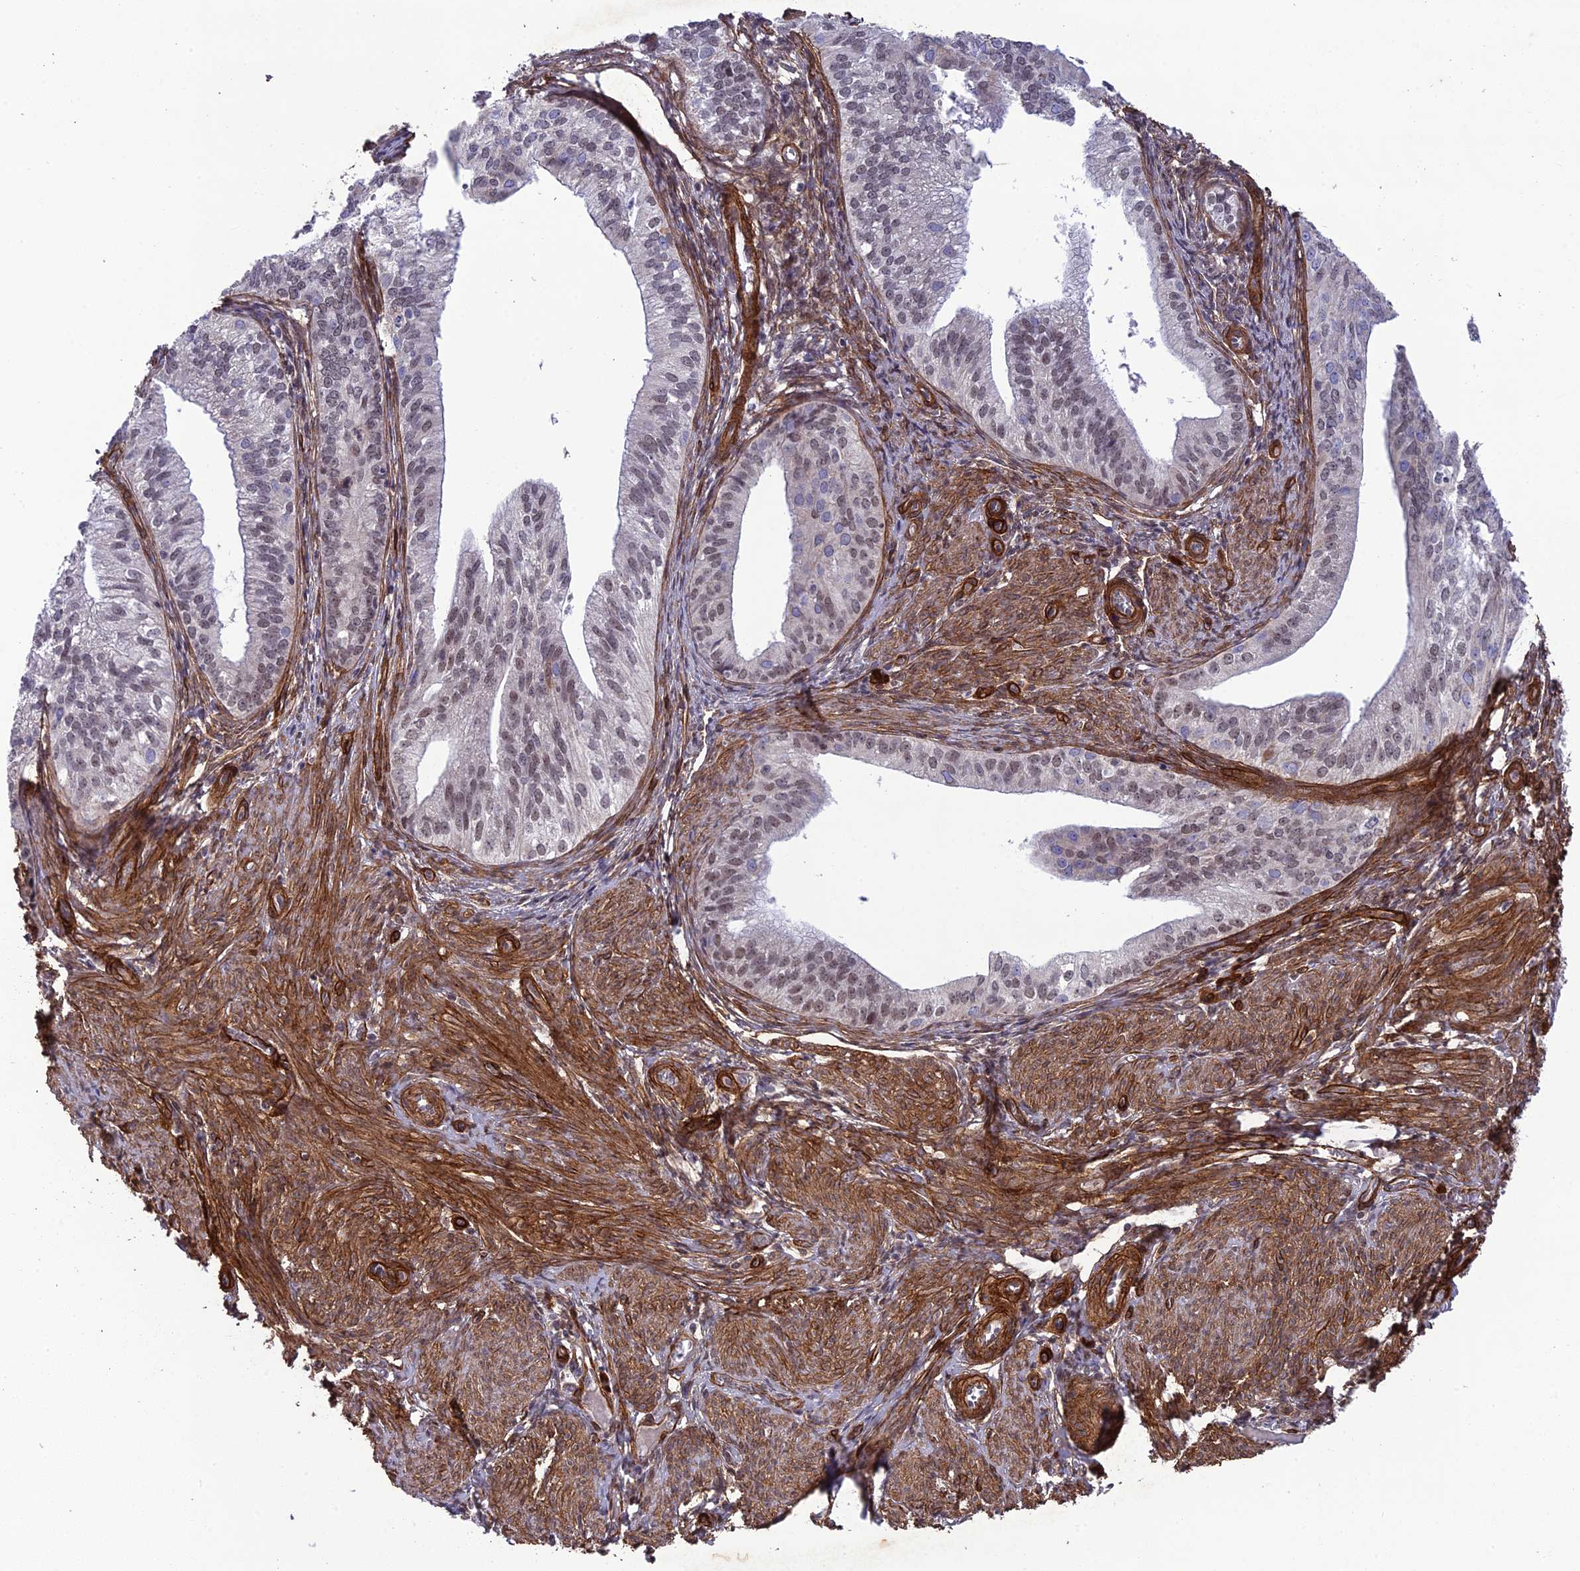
{"staining": {"intensity": "weak", "quantity": ">75%", "location": "nuclear"}, "tissue": "endometrial cancer", "cell_type": "Tumor cells", "image_type": "cancer", "snomed": [{"axis": "morphology", "description": "Adenocarcinoma, NOS"}, {"axis": "topography", "description": "Endometrium"}], "caption": "Approximately >75% of tumor cells in adenocarcinoma (endometrial) exhibit weak nuclear protein expression as visualized by brown immunohistochemical staining.", "gene": "TNS1", "patient": {"sex": "female", "age": 50}}